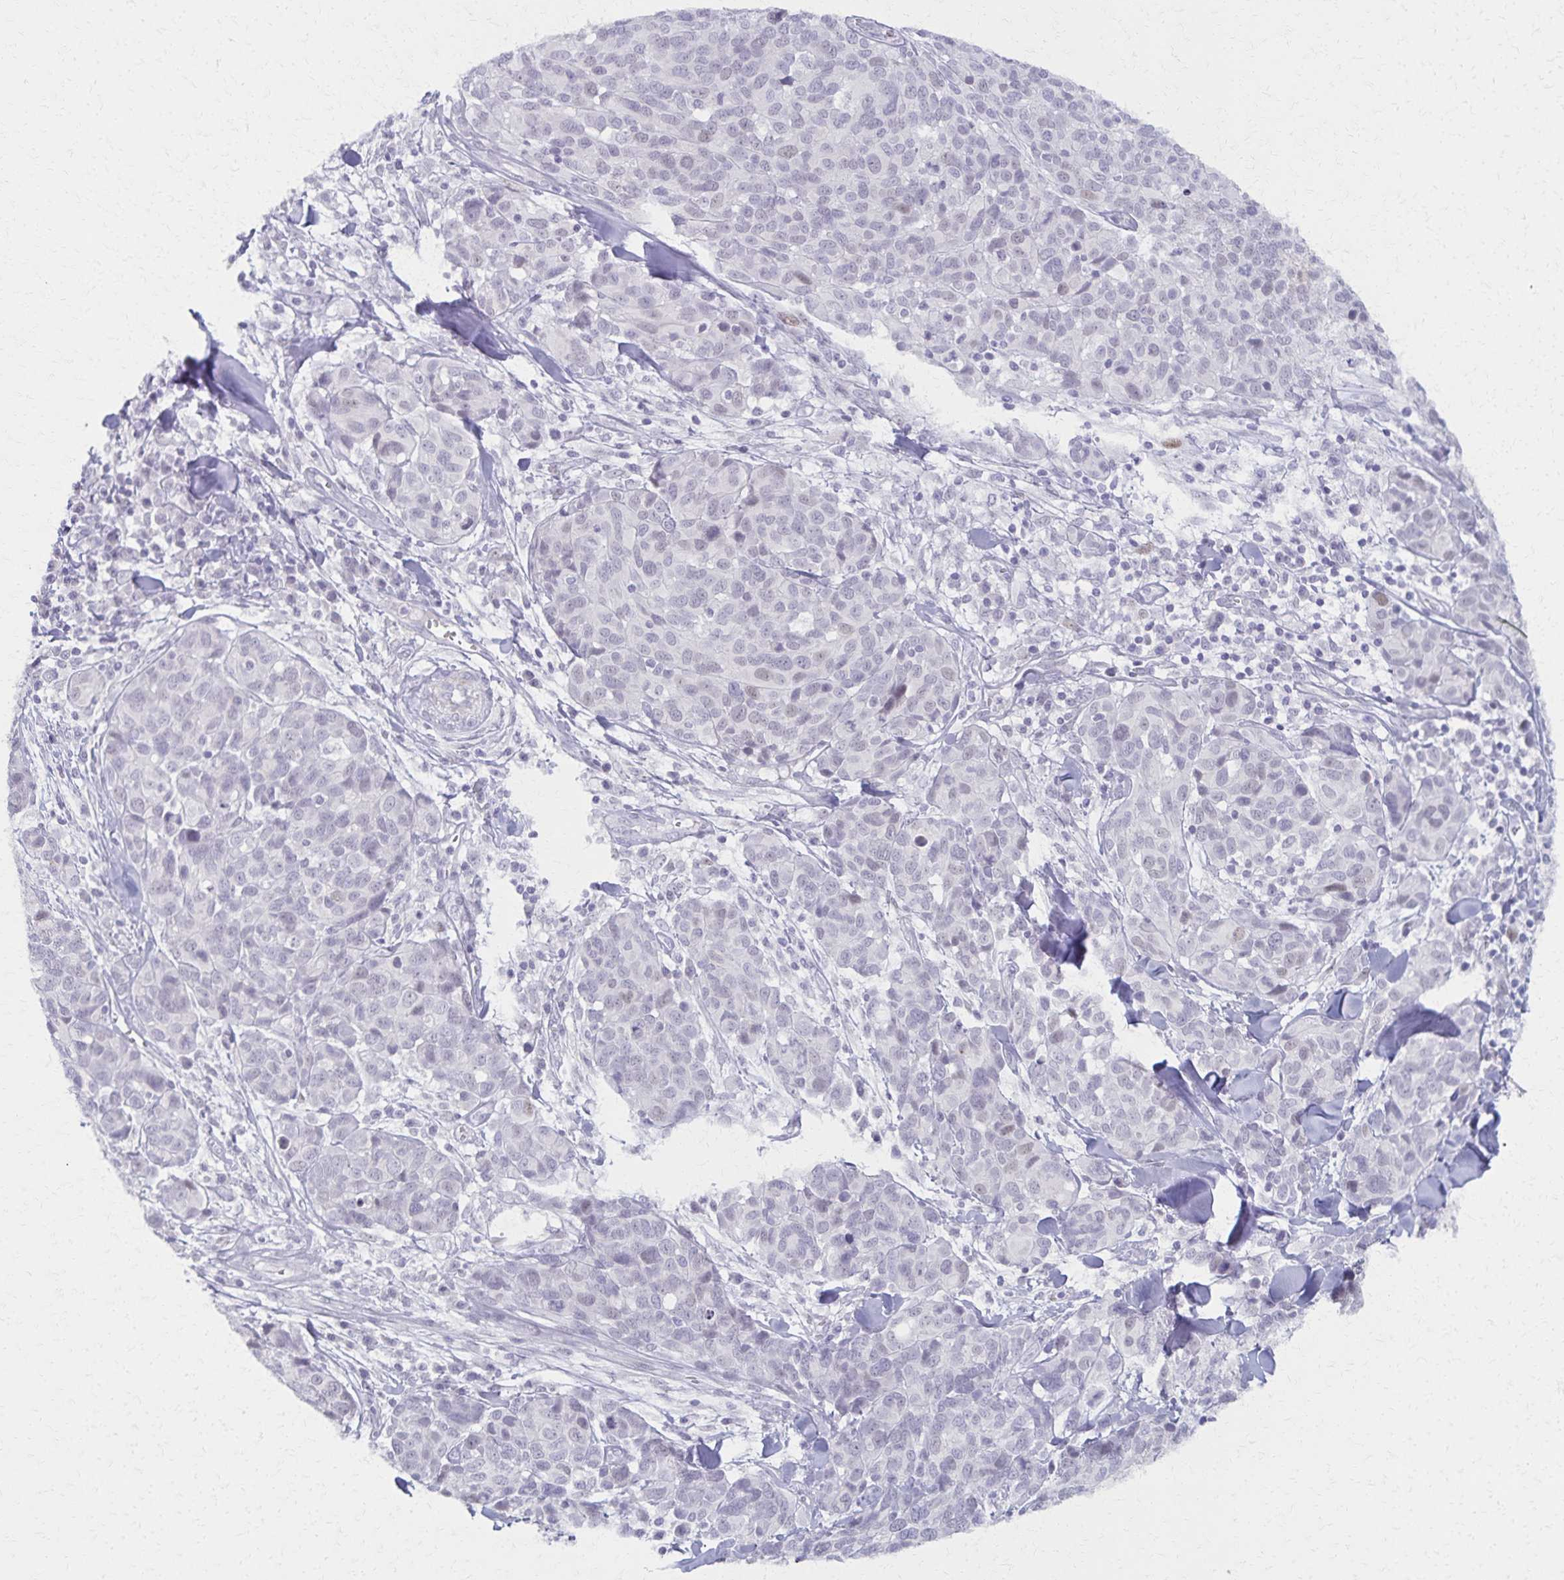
{"staining": {"intensity": "weak", "quantity": "<25%", "location": "nuclear"}, "tissue": "melanoma", "cell_type": "Tumor cells", "image_type": "cancer", "snomed": [{"axis": "morphology", "description": "Malignant melanoma, NOS"}, {"axis": "topography", "description": "Skin"}], "caption": "Melanoma was stained to show a protein in brown. There is no significant positivity in tumor cells.", "gene": "MORC4", "patient": {"sex": "male", "age": 51}}